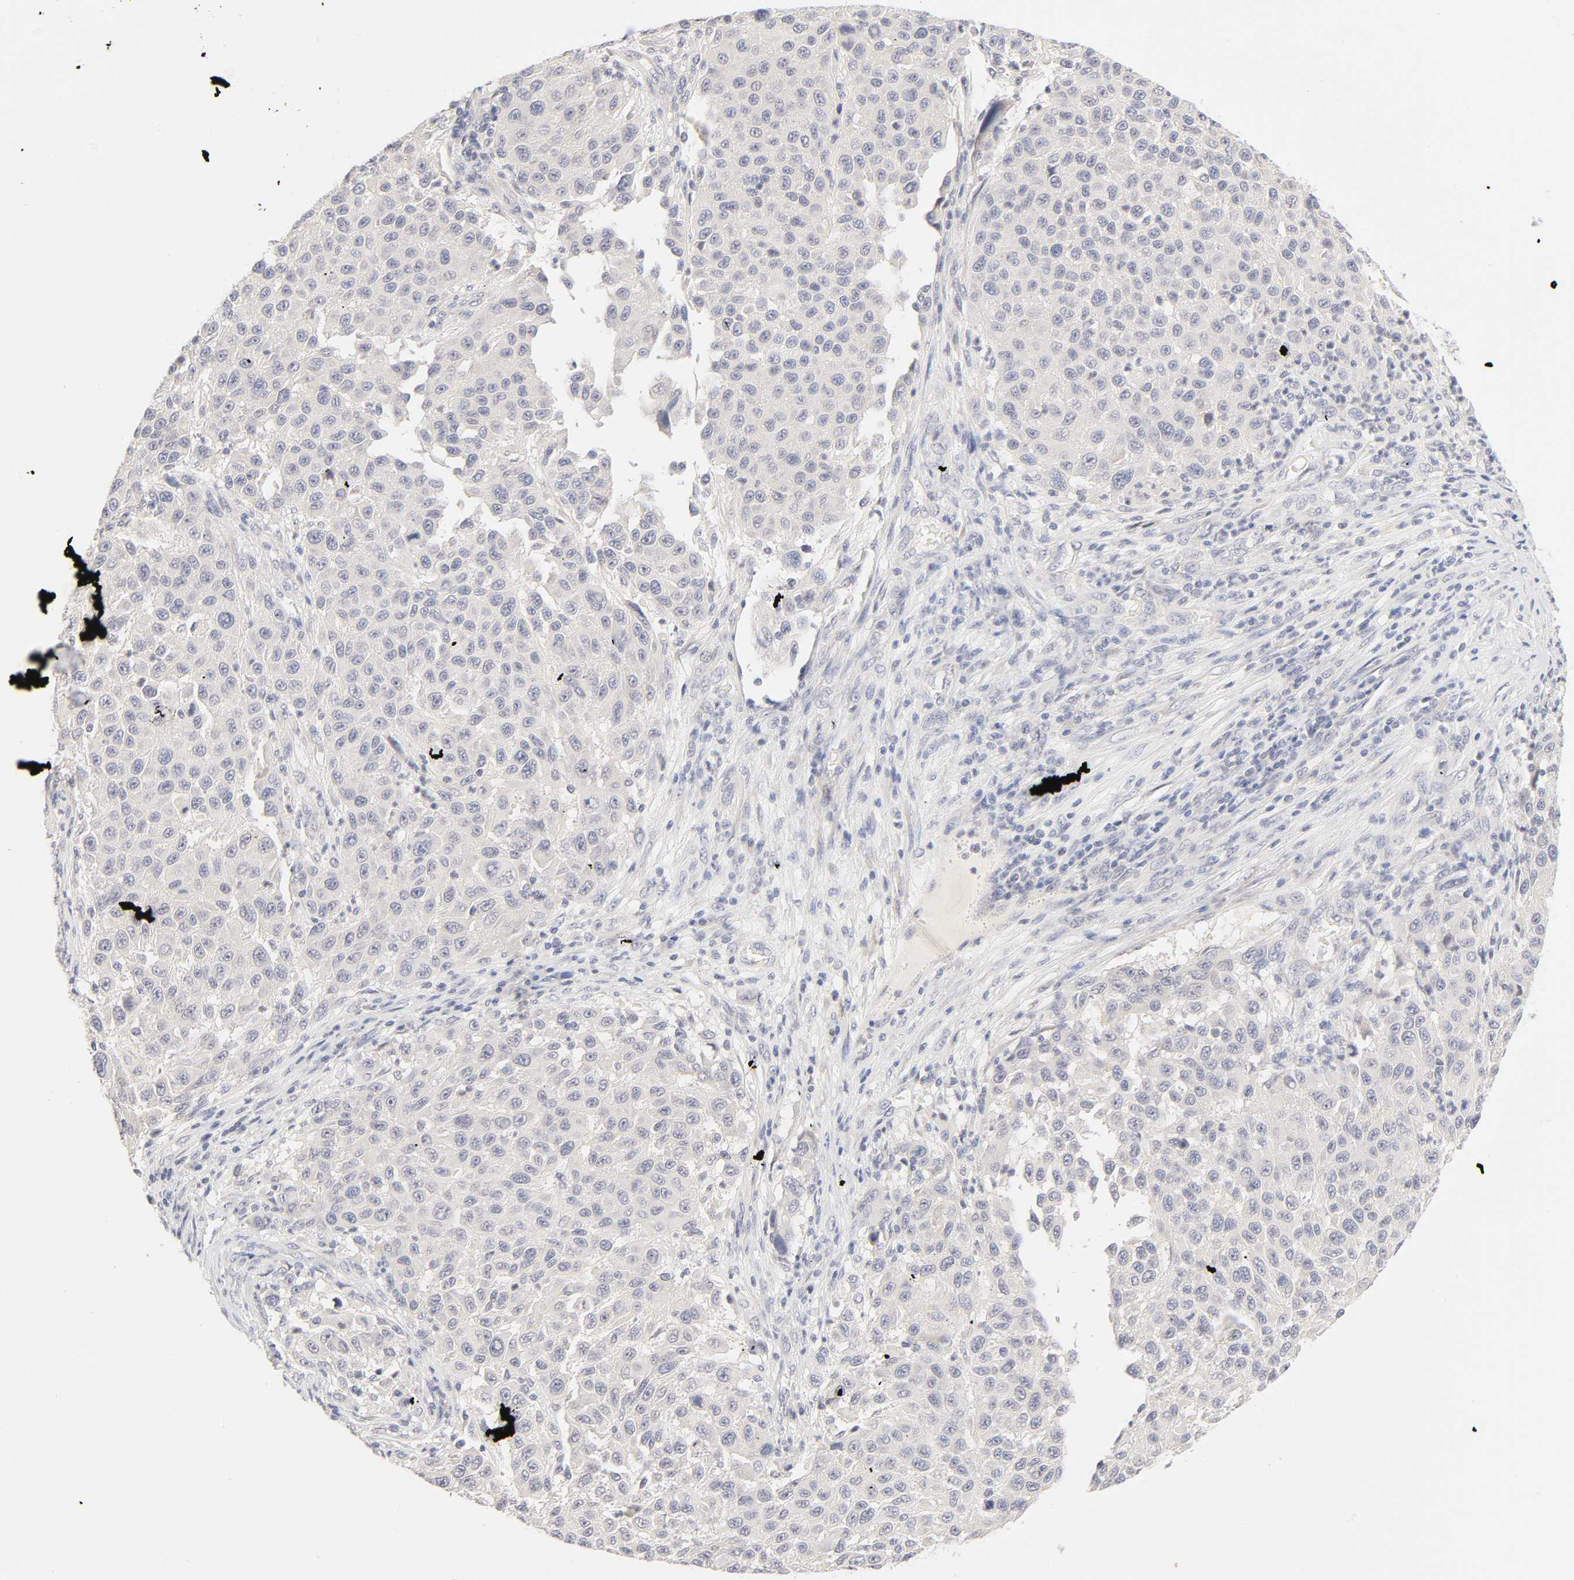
{"staining": {"intensity": "negative", "quantity": "none", "location": "none"}, "tissue": "melanoma", "cell_type": "Tumor cells", "image_type": "cancer", "snomed": [{"axis": "morphology", "description": "Malignant melanoma, Metastatic site"}, {"axis": "topography", "description": "Lymph node"}], "caption": "This histopathology image is of malignant melanoma (metastatic site) stained with IHC to label a protein in brown with the nuclei are counter-stained blue. There is no staining in tumor cells.", "gene": "CYP4B1", "patient": {"sex": "male", "age": 61}}